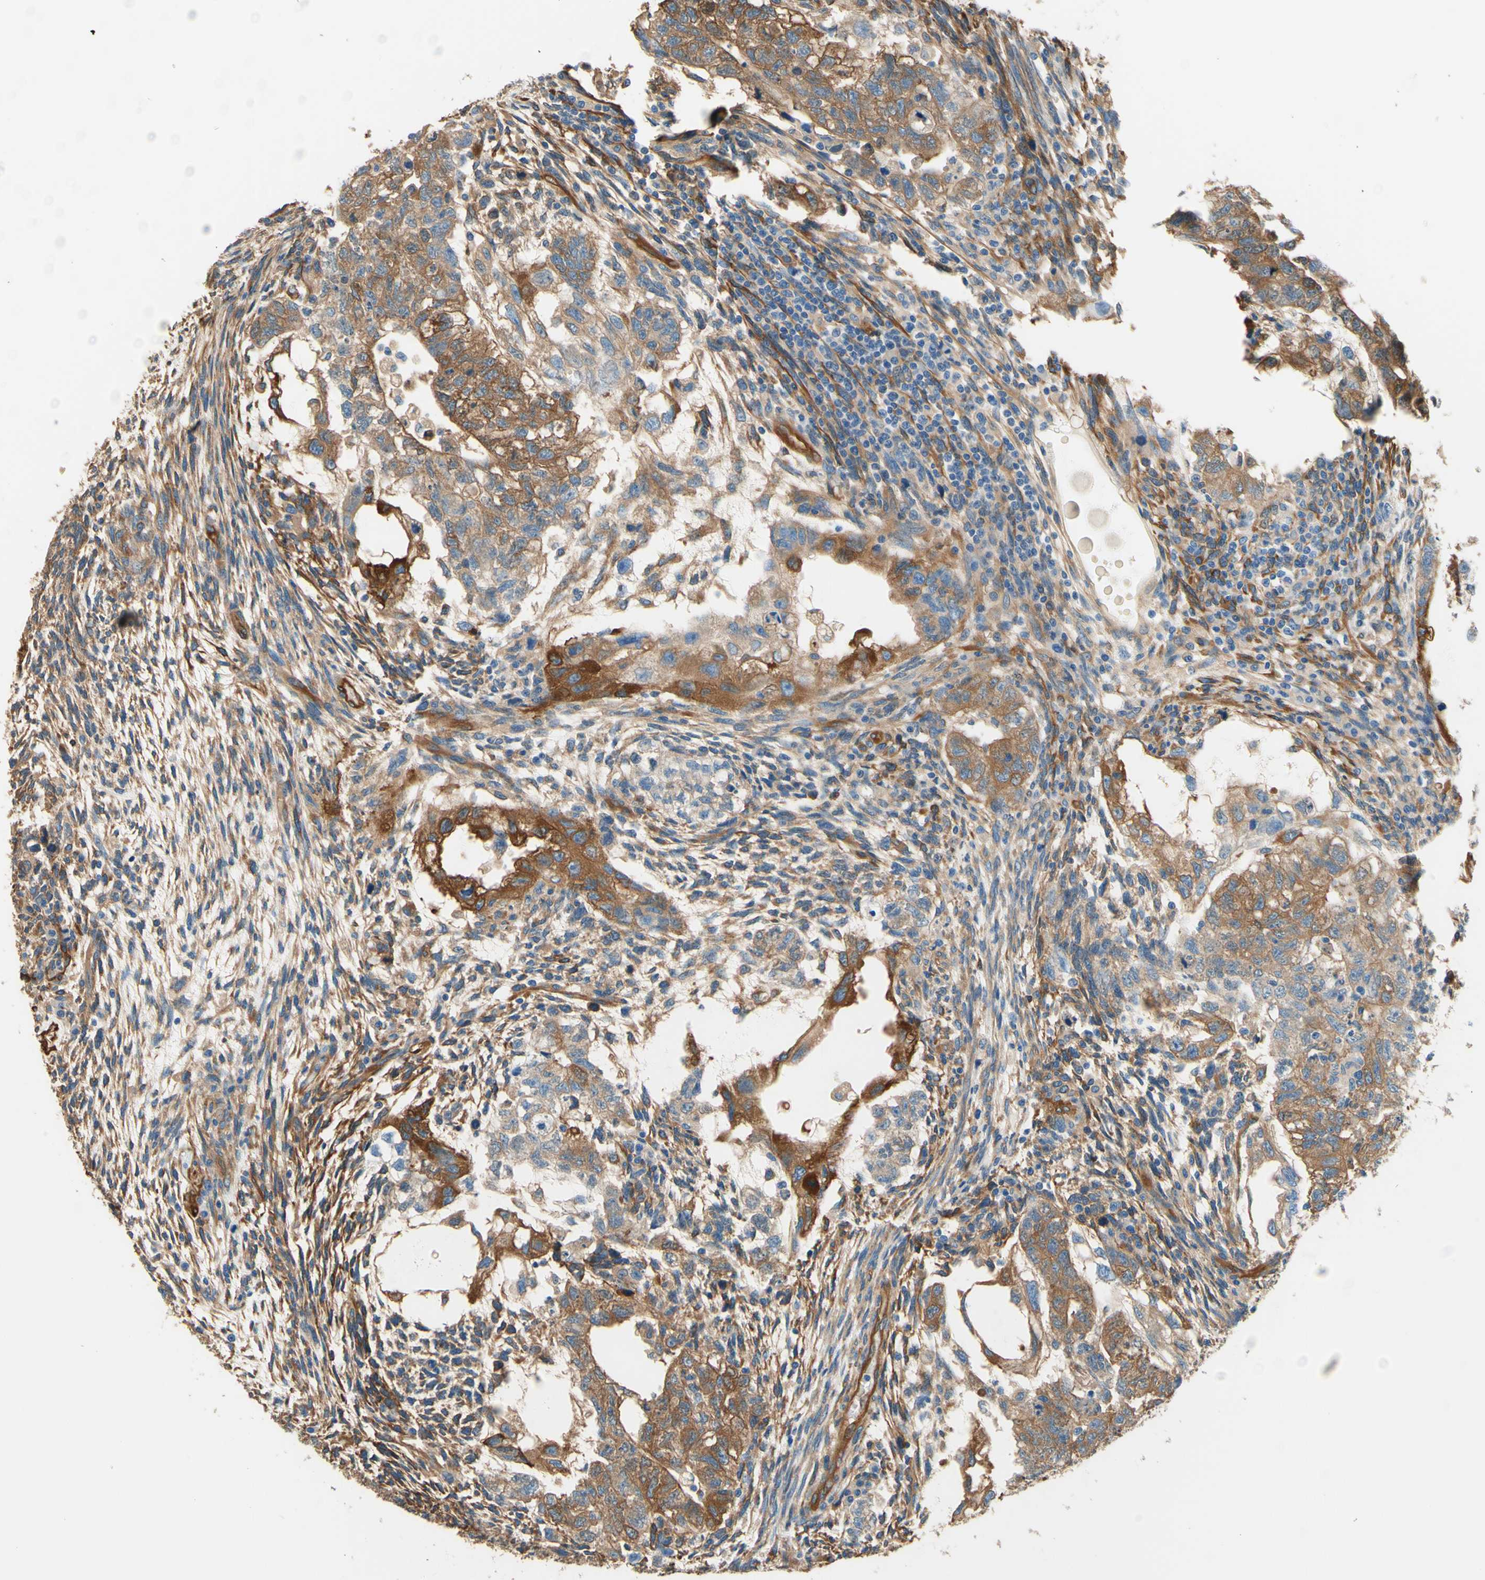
{"staining": {"intensity": "weak", "quantity": ">75%", "location": "cytoplasmic/membranous"}, "tissue": "testis cancer", "cell_type": "Tumor cells", "image_type": "cancer", "snomed": [{"axis": "morphology", "description": "Normal tissue, NOS"}, {"axis": "morphology", "description": "Carcinoma, Embryonal, NOS"}, {"axis": "topography", "description": "Testis"}], "caption": "Immunohistochemistry histopathology image of testis cancer (embryonal carcinoma) stained for a protein (brown), which exhibits low levels of weak cytoplasmic/membranous staining in approximately >75% of tumor cells.", "gene": "DPYSL3", "patient": {"sex": "male", "age": 36}}